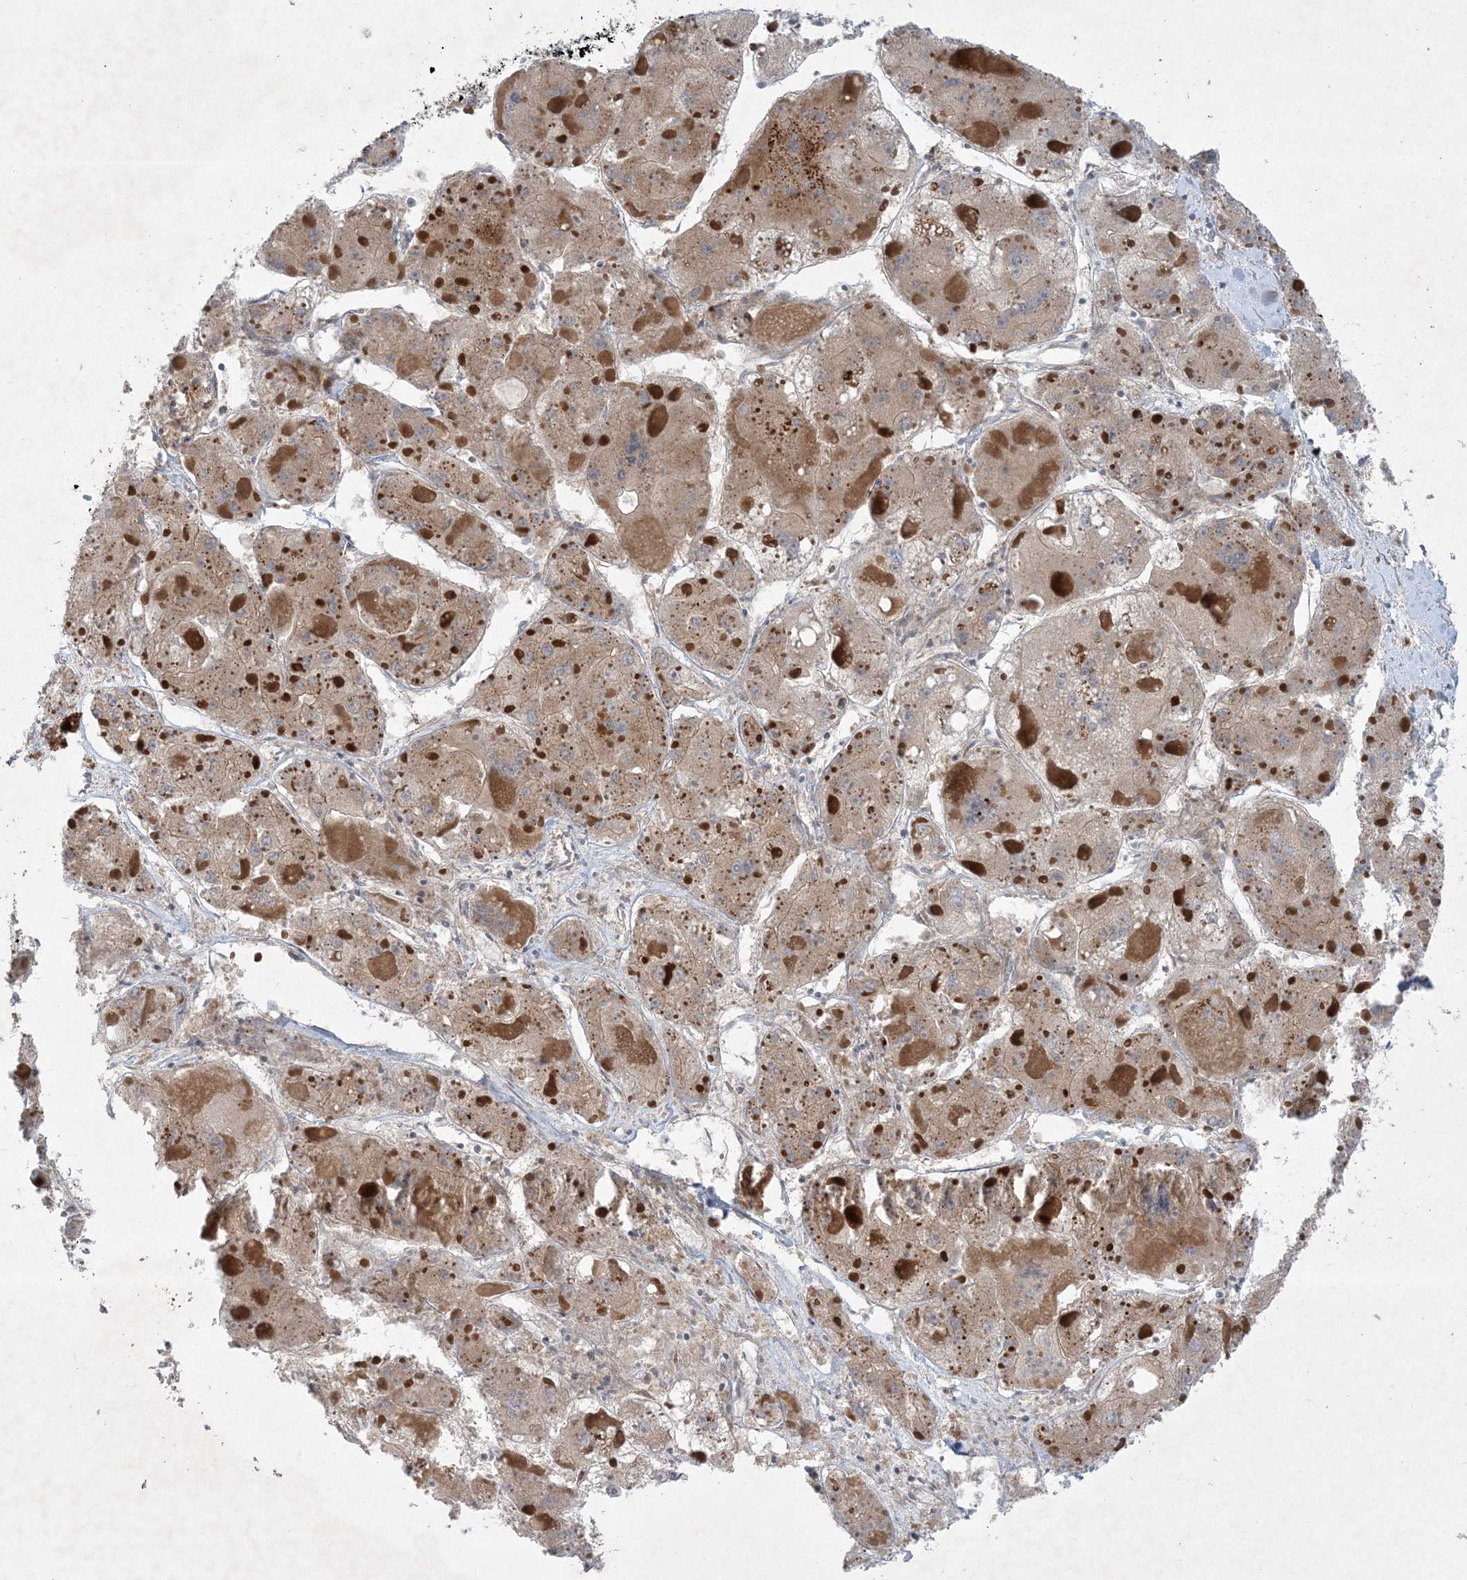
{"staining": {"intensity": "weak", "quantity": ">75%", "location": "cytoplasmic/membranous"}, "tissue": "liver cancer", "cell_type": "Tumor cells", "image_type": "cancer", "snomed": [{"axis": "morphology", "description": "Carcinoma, Hepatocellular, NOS"}, {"axis": "topography", "description": "Liver"}], "caption": "DAB immunohistochemical staining of liver cancer (hepatocellular carcinoma) demonstrates weak cytoplasmic/membranous protein expression in approximately >75% of tumor cells.", "gene": "STAM2", "patient": {"sex": "female", "age": 73}}